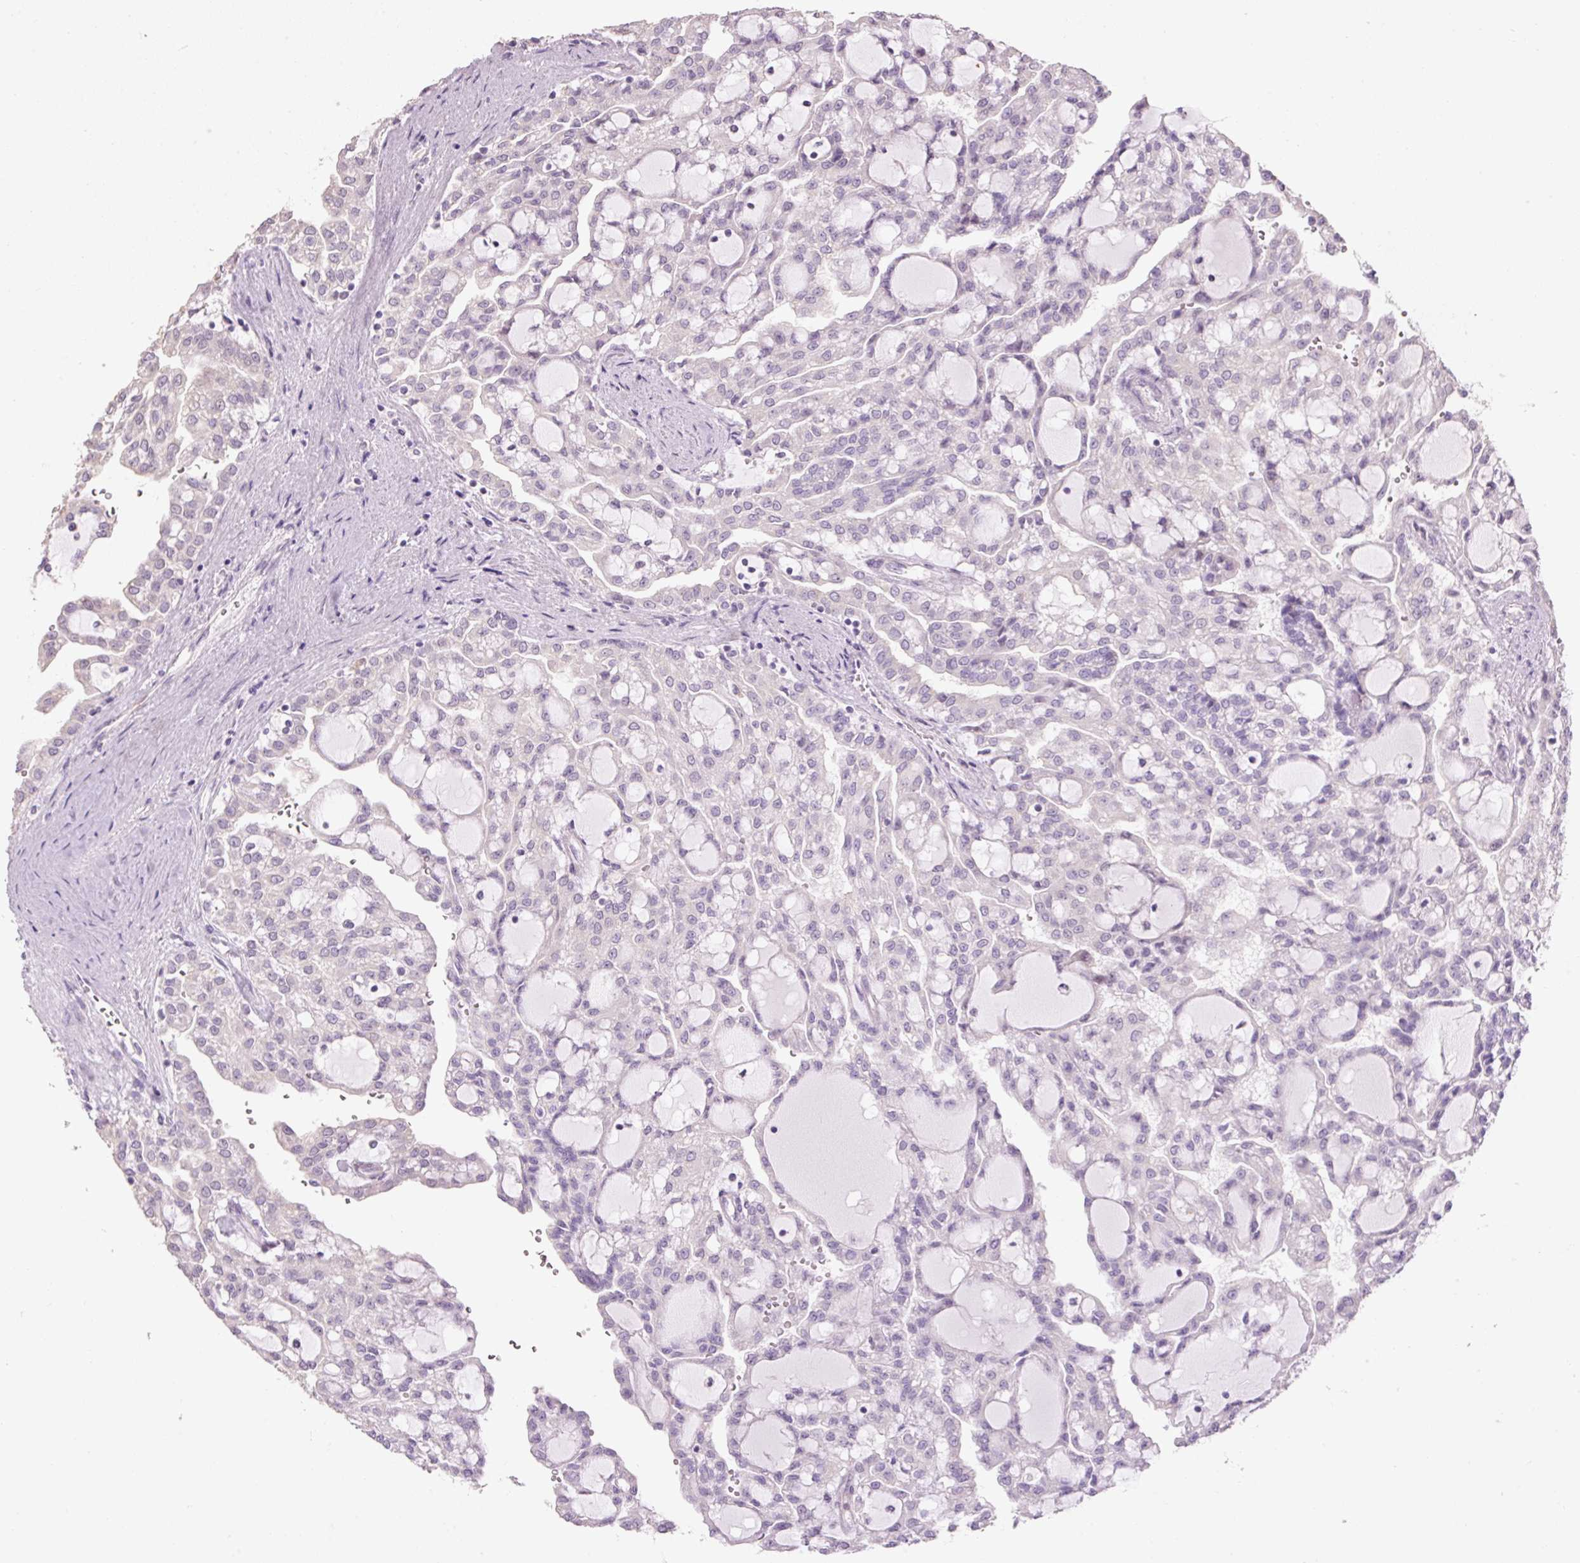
{"staining": {"intensity": "negative", "quantity": "none", "location": "none"}, "tissue": "renal cancer", "cell_type": "Tumor cells", "image_type": "cancer", "snomed": [{"axis": "morphology", "description": "Adenocarcinoma, NOS"}, {"axis": "topography", "description": "Kidney"}], "caption": "Immunohistochemical staining of human renal cancer demonstrates no significant expression in tumor cells. (Brightfield microscopy of DAB immunohistochemistry (IHC) at high magnification).", "gene": "HAX1", "patient": {"sex": "male", "age": 63}}